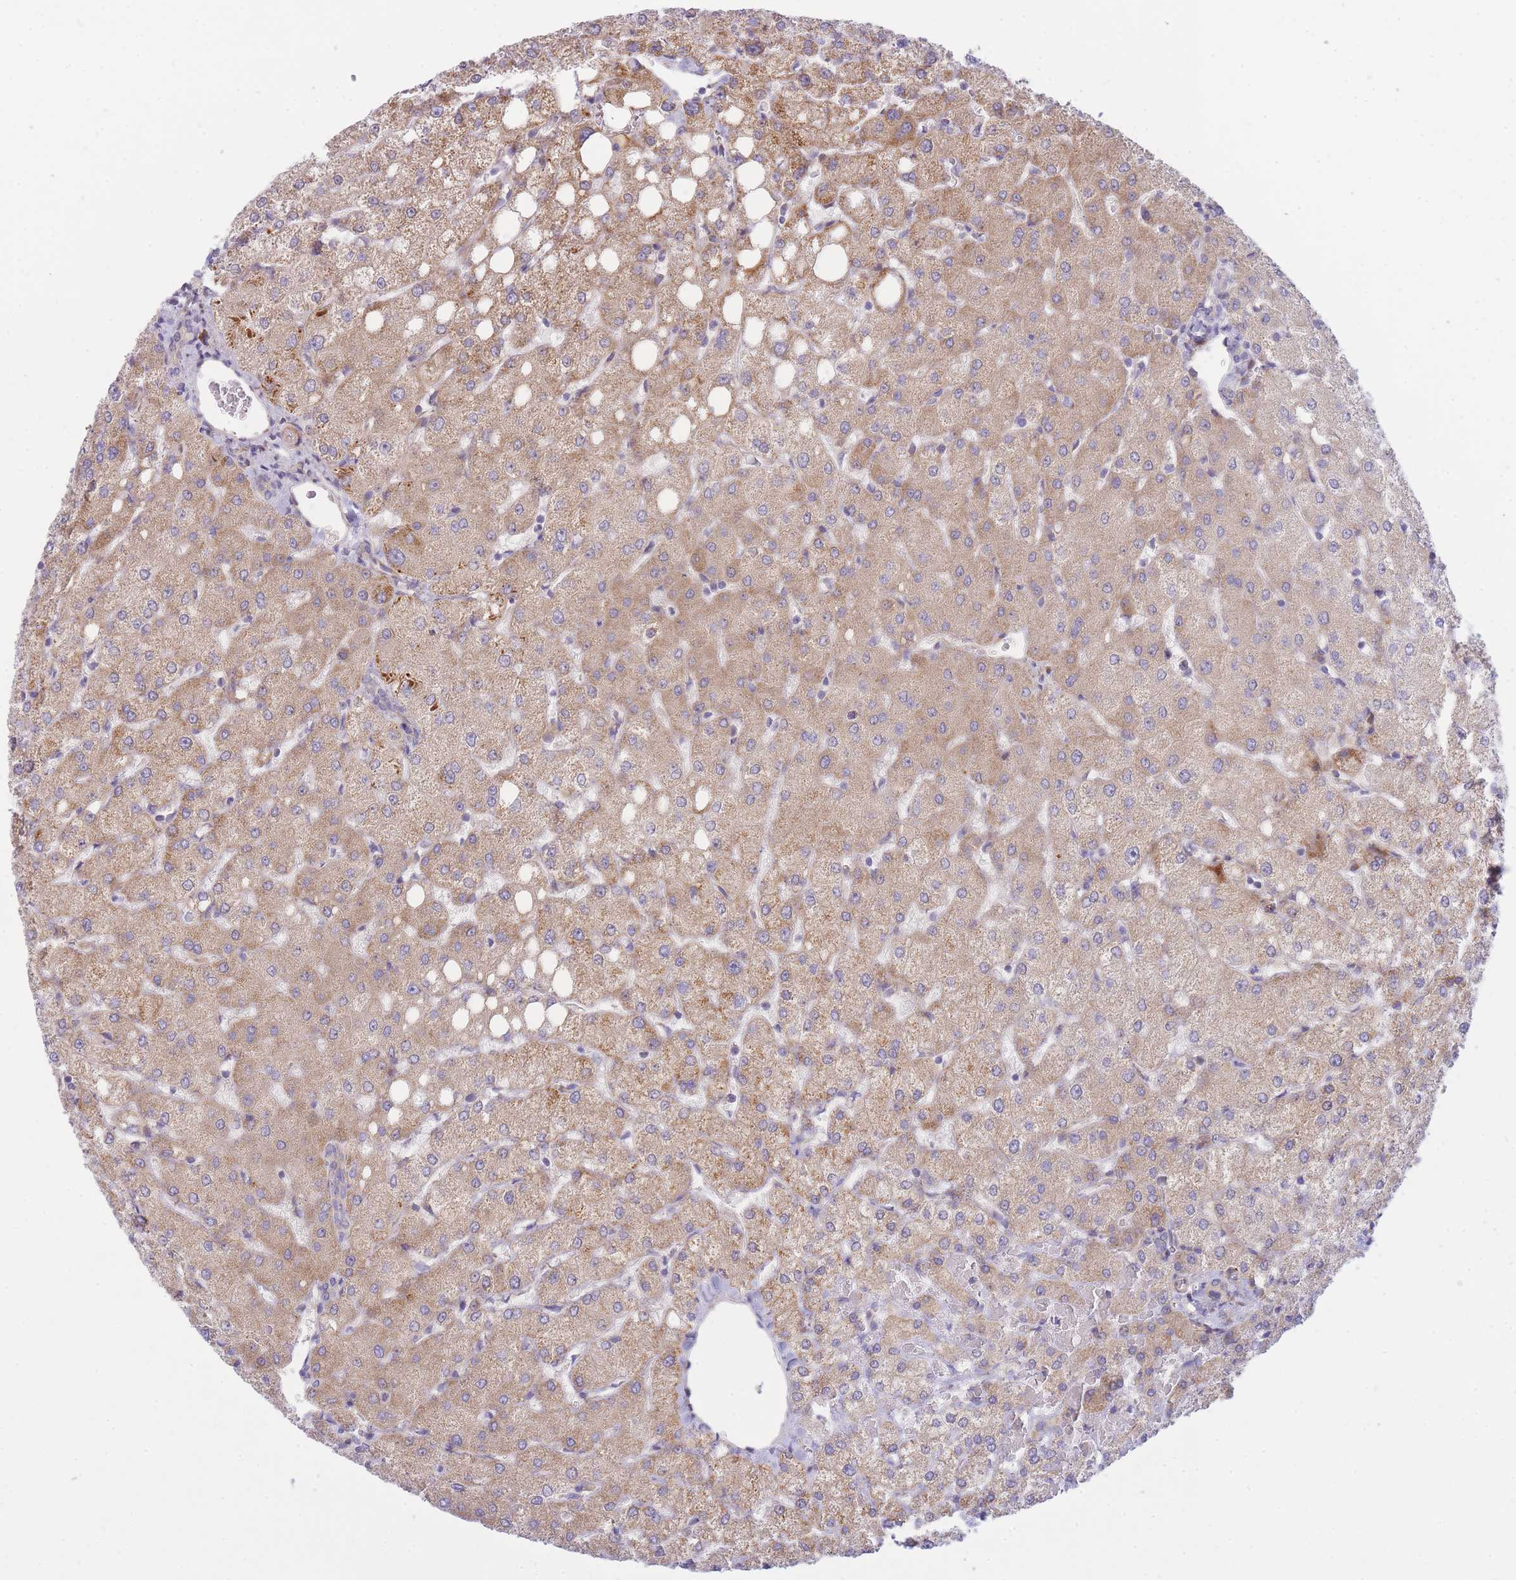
{"staining": {"intensity": "negative", "quantity": "none", "location": "none"}, "tissue": "liver", "cell_type": "Cholangiocytes", "image_type": "normal", "snomed": [{"axis": "morphology", "description": "Normal tissue, NOS"}, {"axis": "topography", "description": "Liver"}], "caption": "DAB (3,3'-diaminobenzidine) immunohistochemical staining of unremarkable liver reveals no significant staining in cholangiocytes.", "gene": "ATP5MC2", "patient": {"sex": "female", "age": 54}}